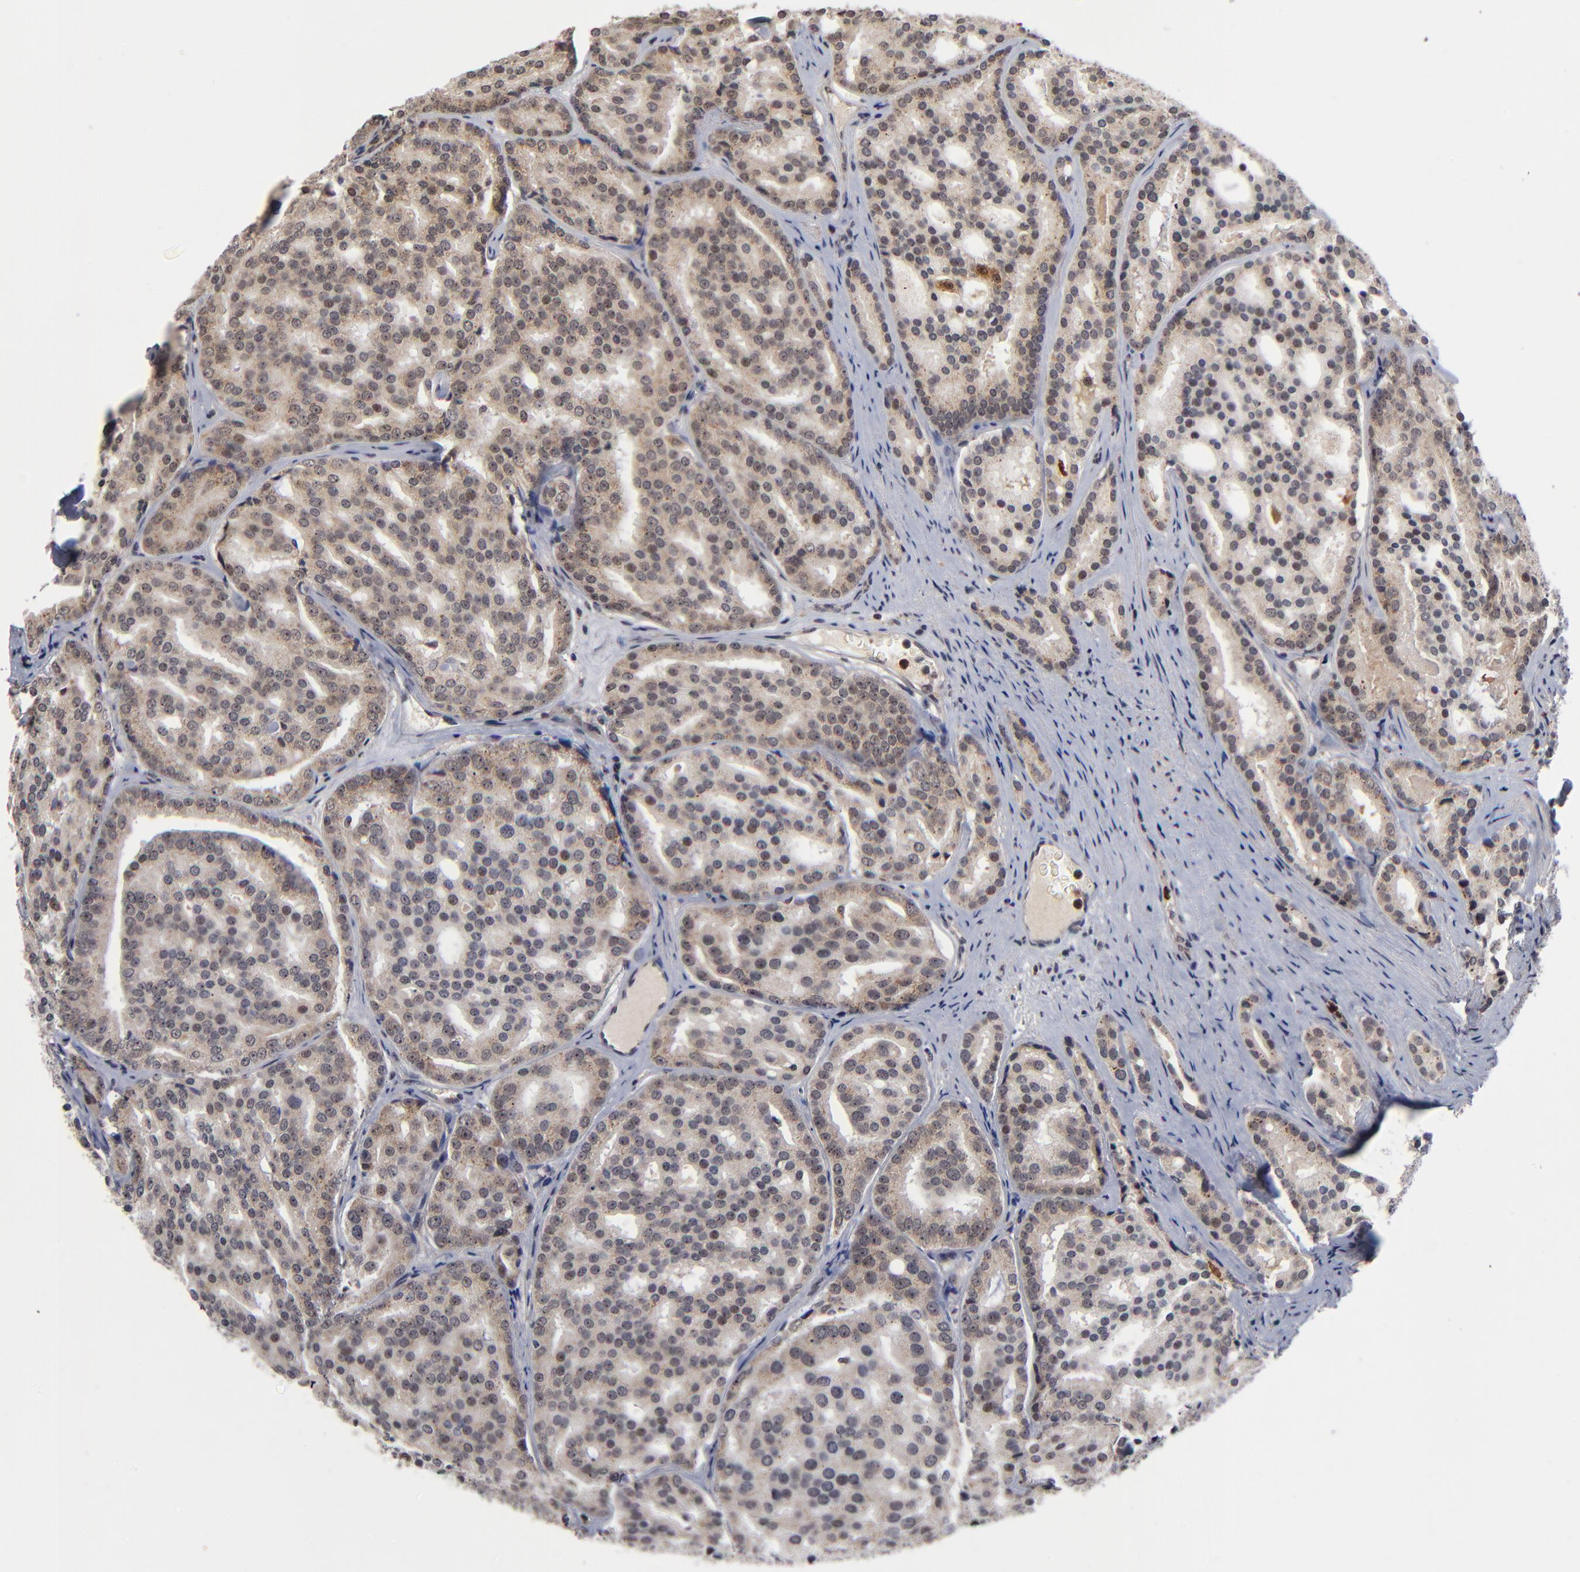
{"staining": {"intensity": "weak", "quantity": "<25%", "location": "cytoplasmic/membranous,nuclear"}, "tissue": "prostate cancer", "cell_type": "Tumor cells", "image_type": "cancer", "snomed": [{"axis": "morphology", "description": "Adenocarcinoma, High grade"}, {"axis": "topography", "description": "Prostate"}], "caption": "The micrograph displays no staining of tumor cells in prostate high-grade adenocarcinoma. (DAB (3,3'-diaminobenzidine) IHC, high magnification).", "gene": "ZNF419", "patient": {"sex": "male", "age": 64}}